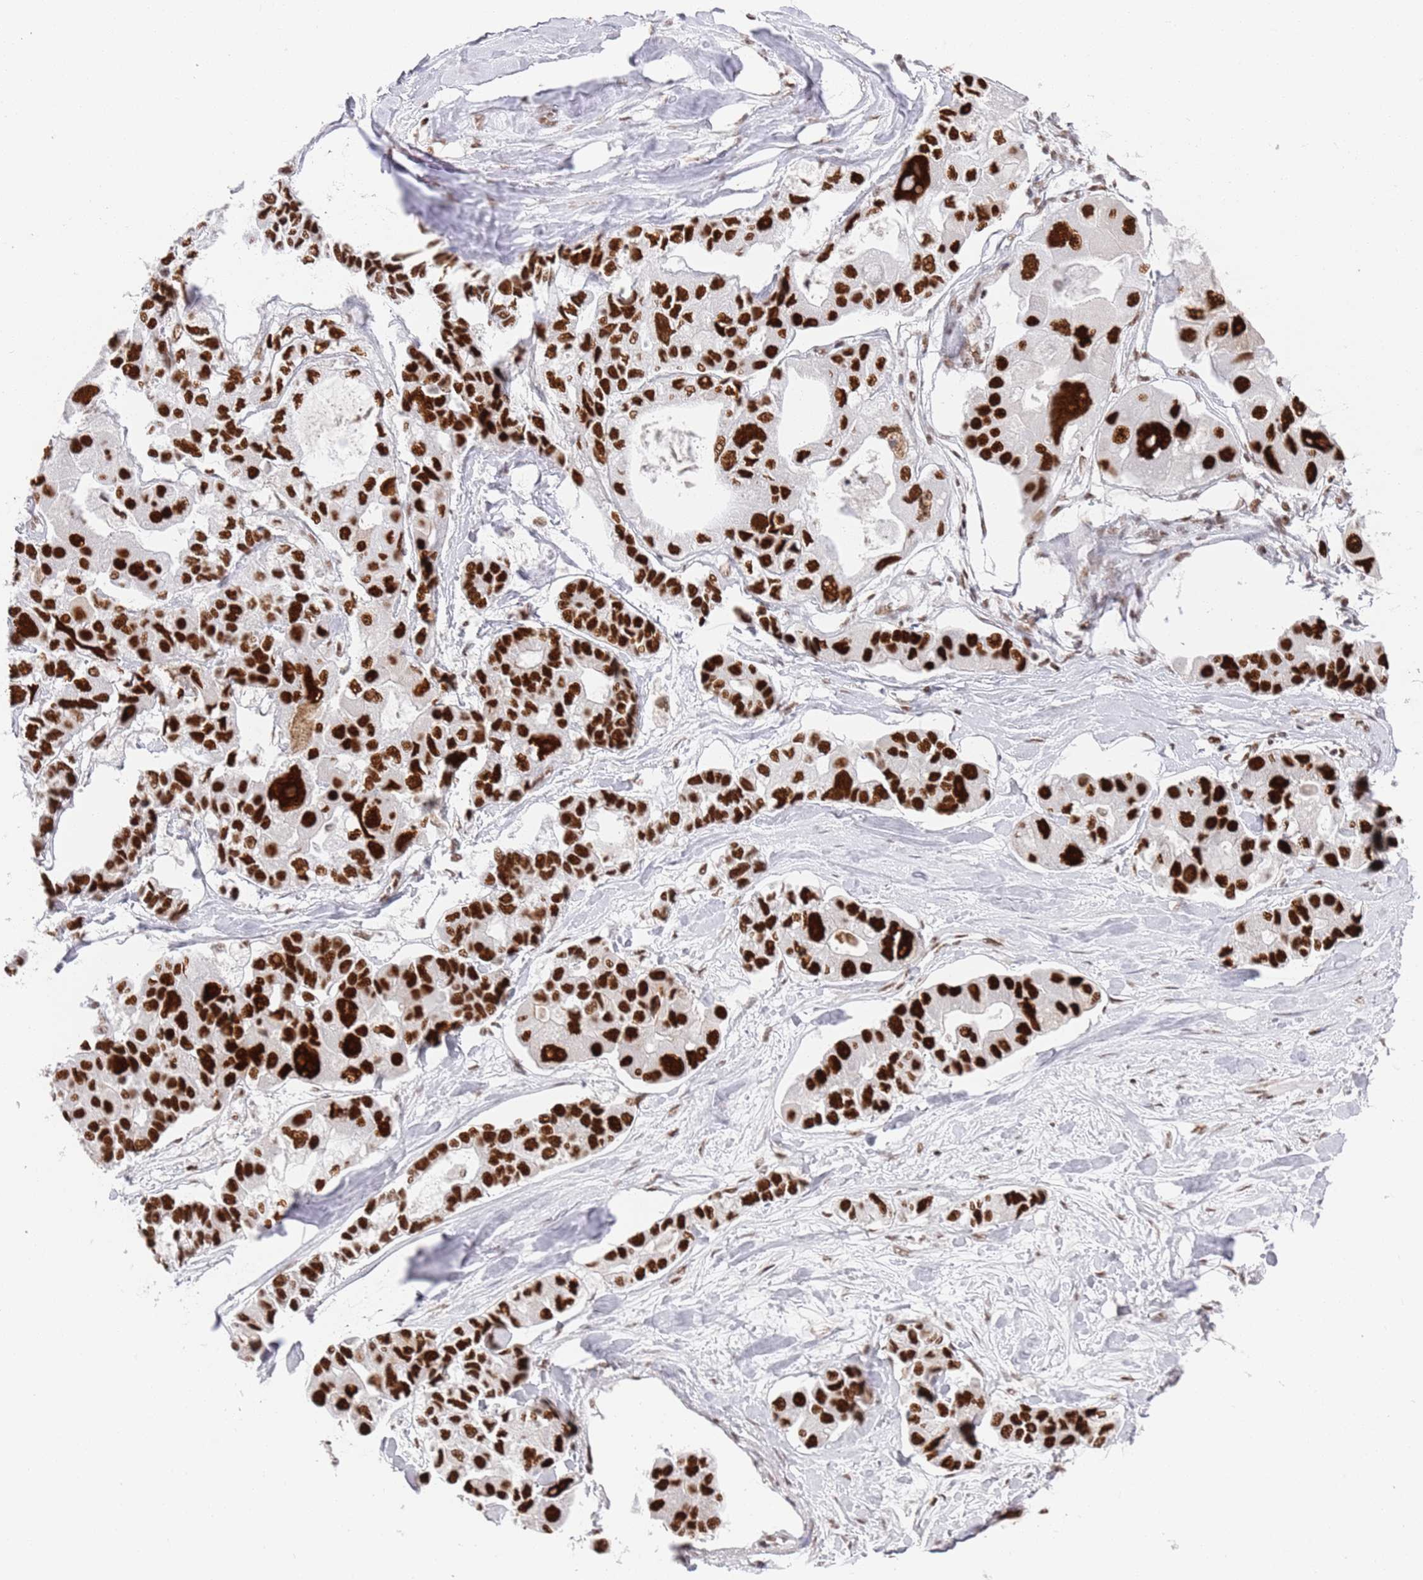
{"staining": {"intensity": "strong", "quantity": ">75%", "location": "nuclear"}, "tissue": "lung cancer", "cell_type": "Tumor cells", "image_type": "cancer", "snomed": [{"axis": "morphology", "description": "Adenocarcinoma, NOS"}, {"axis": "topography", "description": "Lung"}], "caption": "Protein staining of lung adenocarcinoma tissue displays strong nuclear positivity in about >75% of tumor cells.", "gene": "AKAP8L", "patient": {"sex": "female", "age": 54}}